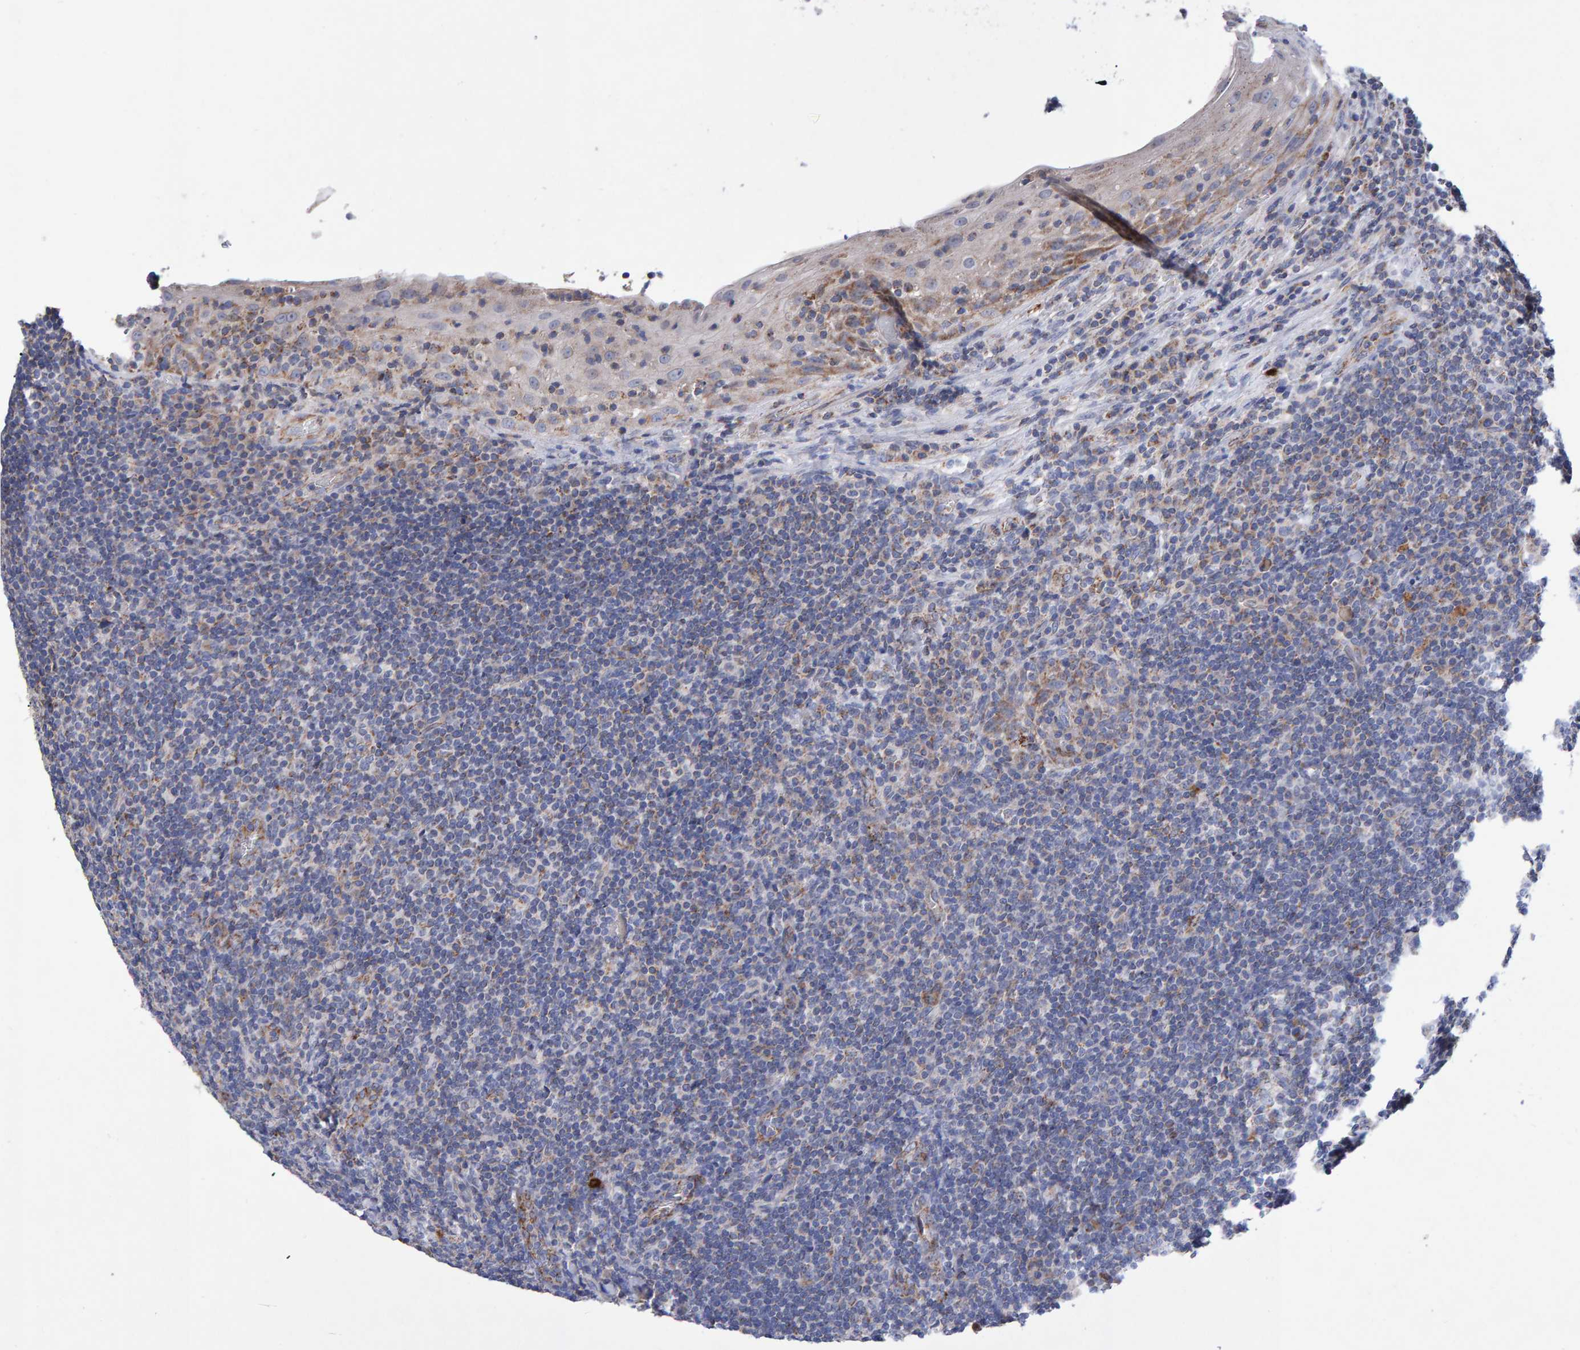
{"staining": {"intensity": "moderate", "quantity": "25%-75%", "location": "cytoplasmic/membranous"}, "tissue": "tonsil", "cell_type": "Germinal center cells", "image_type": "normal", "snomed": [{"axis": "morphology", "description": "Normal tissue, NOS"}, {"axis": "topography", "description": "Tonsil"}], "caption": "Immunohistochemistry micrograph of normal tonsil stained for a protein (brown), which displays medium levels of moderate cytoplasmic/membranous expression in approximately 25%-75% of germinal center cells.", "gene": "EFR3A", "patient": {"sex": "male", "age": 37}}